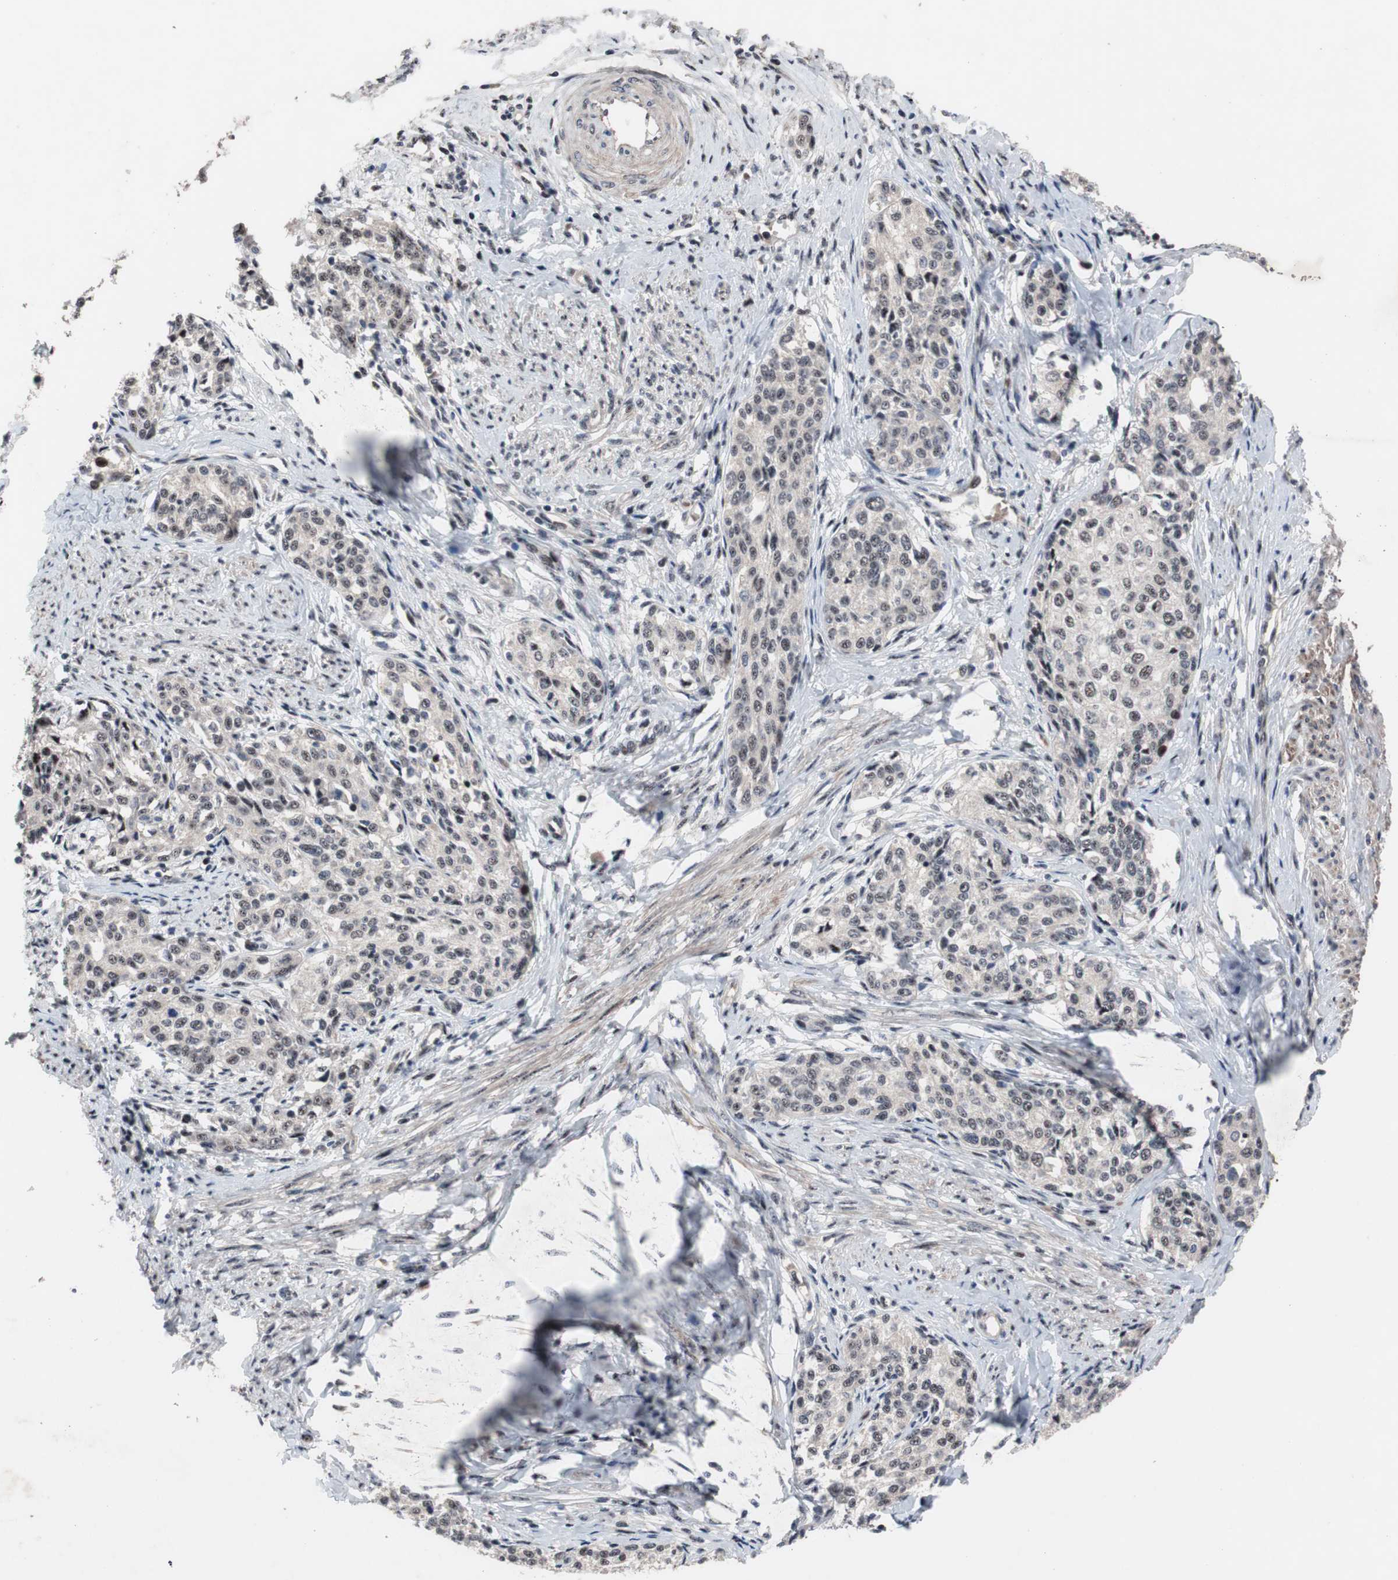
{"staining": {"intensity": "weak", "quantity": "<25%", "location": "nuclear"}, "tissue": "cervical cancer", "cell_type": "Tumor cells", "image_type": "cancer", "snomed": [{"axis": "morphology", "description": "Squamous cell carcinoma, NOS"}, {"axis": "morphology", "description": "Adenocarcinoma, NOS"}, {"axis": "topography", "description": "Cervix"}], "caption": "DAB (3,3'-diaminobenzidine) immunohistochemical staining of cervical cancer (squamous cell carcinoma) shows no significant positivity in tumor cells.", "gene": "SOX7", "patient": {"sex": "female", "age": 52}}